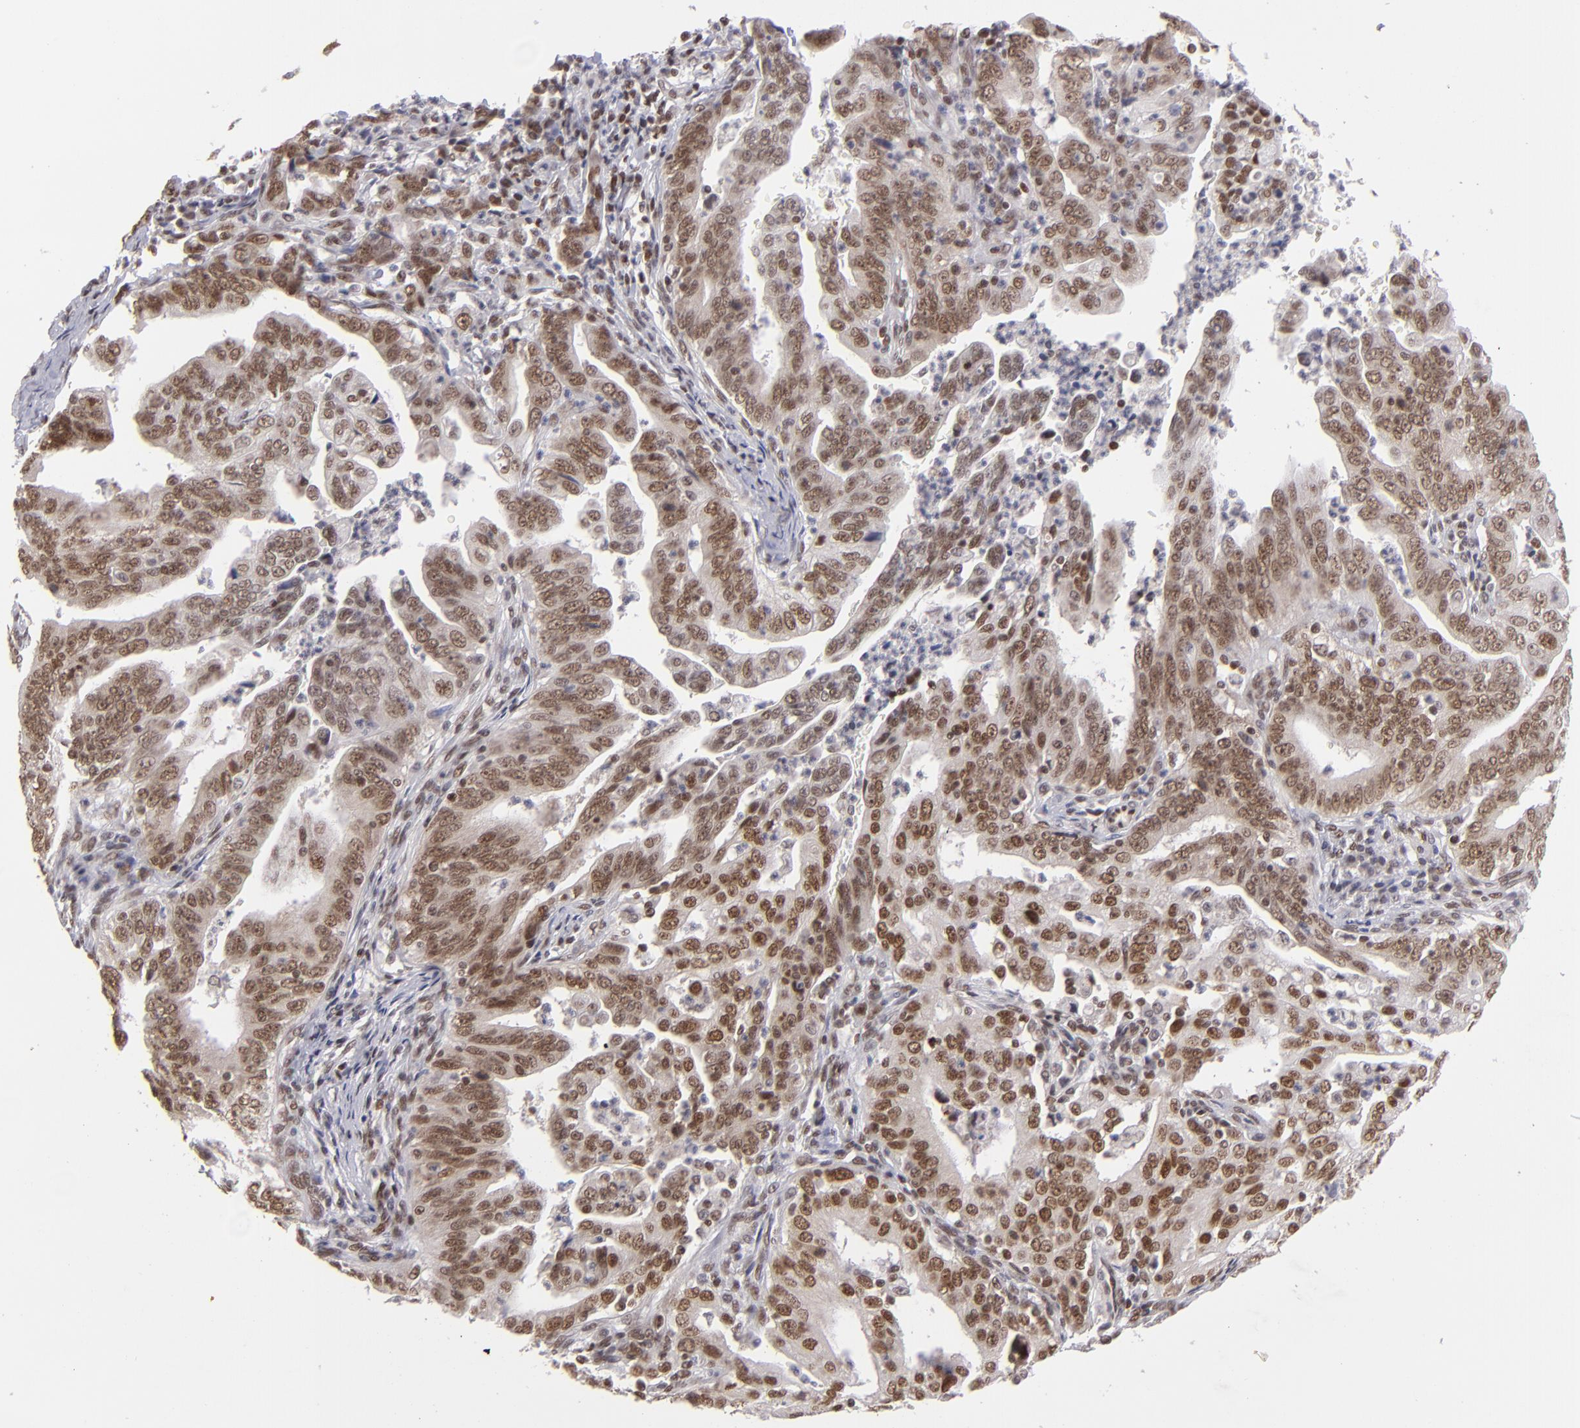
{"staining": {"intensity": "moderate", "quantity": ">75%", "location": "nuclear"}, "tissue": "stomach cancer", "cell_type": "Tumor cells", "image_type": "cancer", "snomed": [{"axis": "morphology", "description": "Adenocarcinoma, NOS"}, {"axis": "topography", "description": "Stomach, upper"}], "caption": "Protein expression analysis of human stomach cancer (adenocarcinoma) reveals moderate nuclear positivity in approximately >75% of tumor cells. (DAB IHC, brown staining for protein, blue staining for nuclei).", "gene": "MLLT3", "patient": {"sex": "female", "age": 50}}